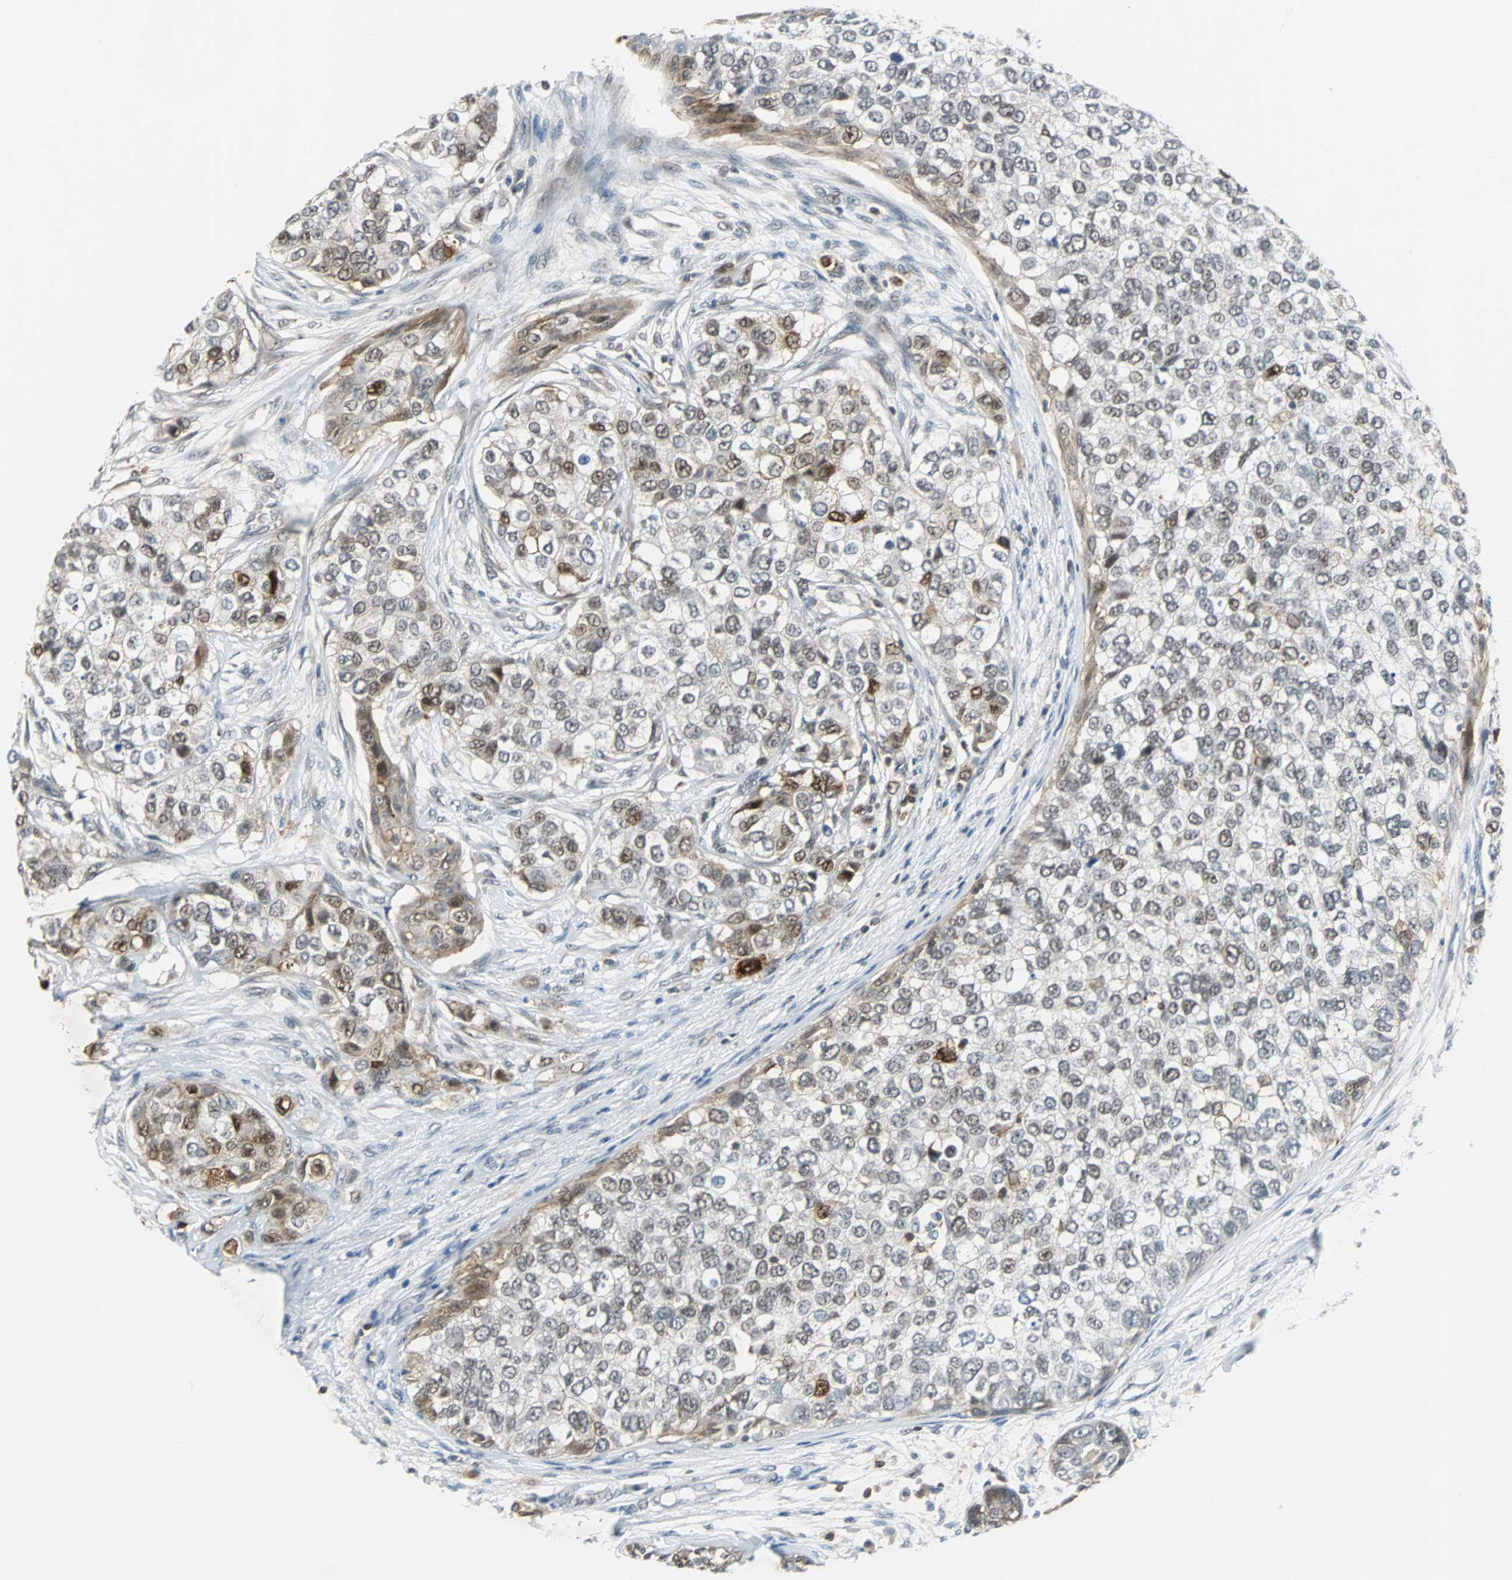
{"staining": {"intensity": "moderate", "quantity": "<25%", "location": "cytoplasmic/membranous,nuclear"}, "tissue": "breast cancer", "cell_type": "Tumor cells", "image_type": "cancer", "snomed": [{"axis": "morphology", "description": "Normal tissue, NOS"}, {"axis": "morphology", "description": "Duct carcinoma"}, {"axis": "topography", "description": "Breast"}], "caption": "A low amount of moderate cytoplasmic/membranous and nuclear expression is seen in about <25% of tumor cells in breast cancer tissue. (IHC, brightfield microscopy, high magnification).", "gene": "SIRT1", "patient": {"sex": "female", "age": 49}}